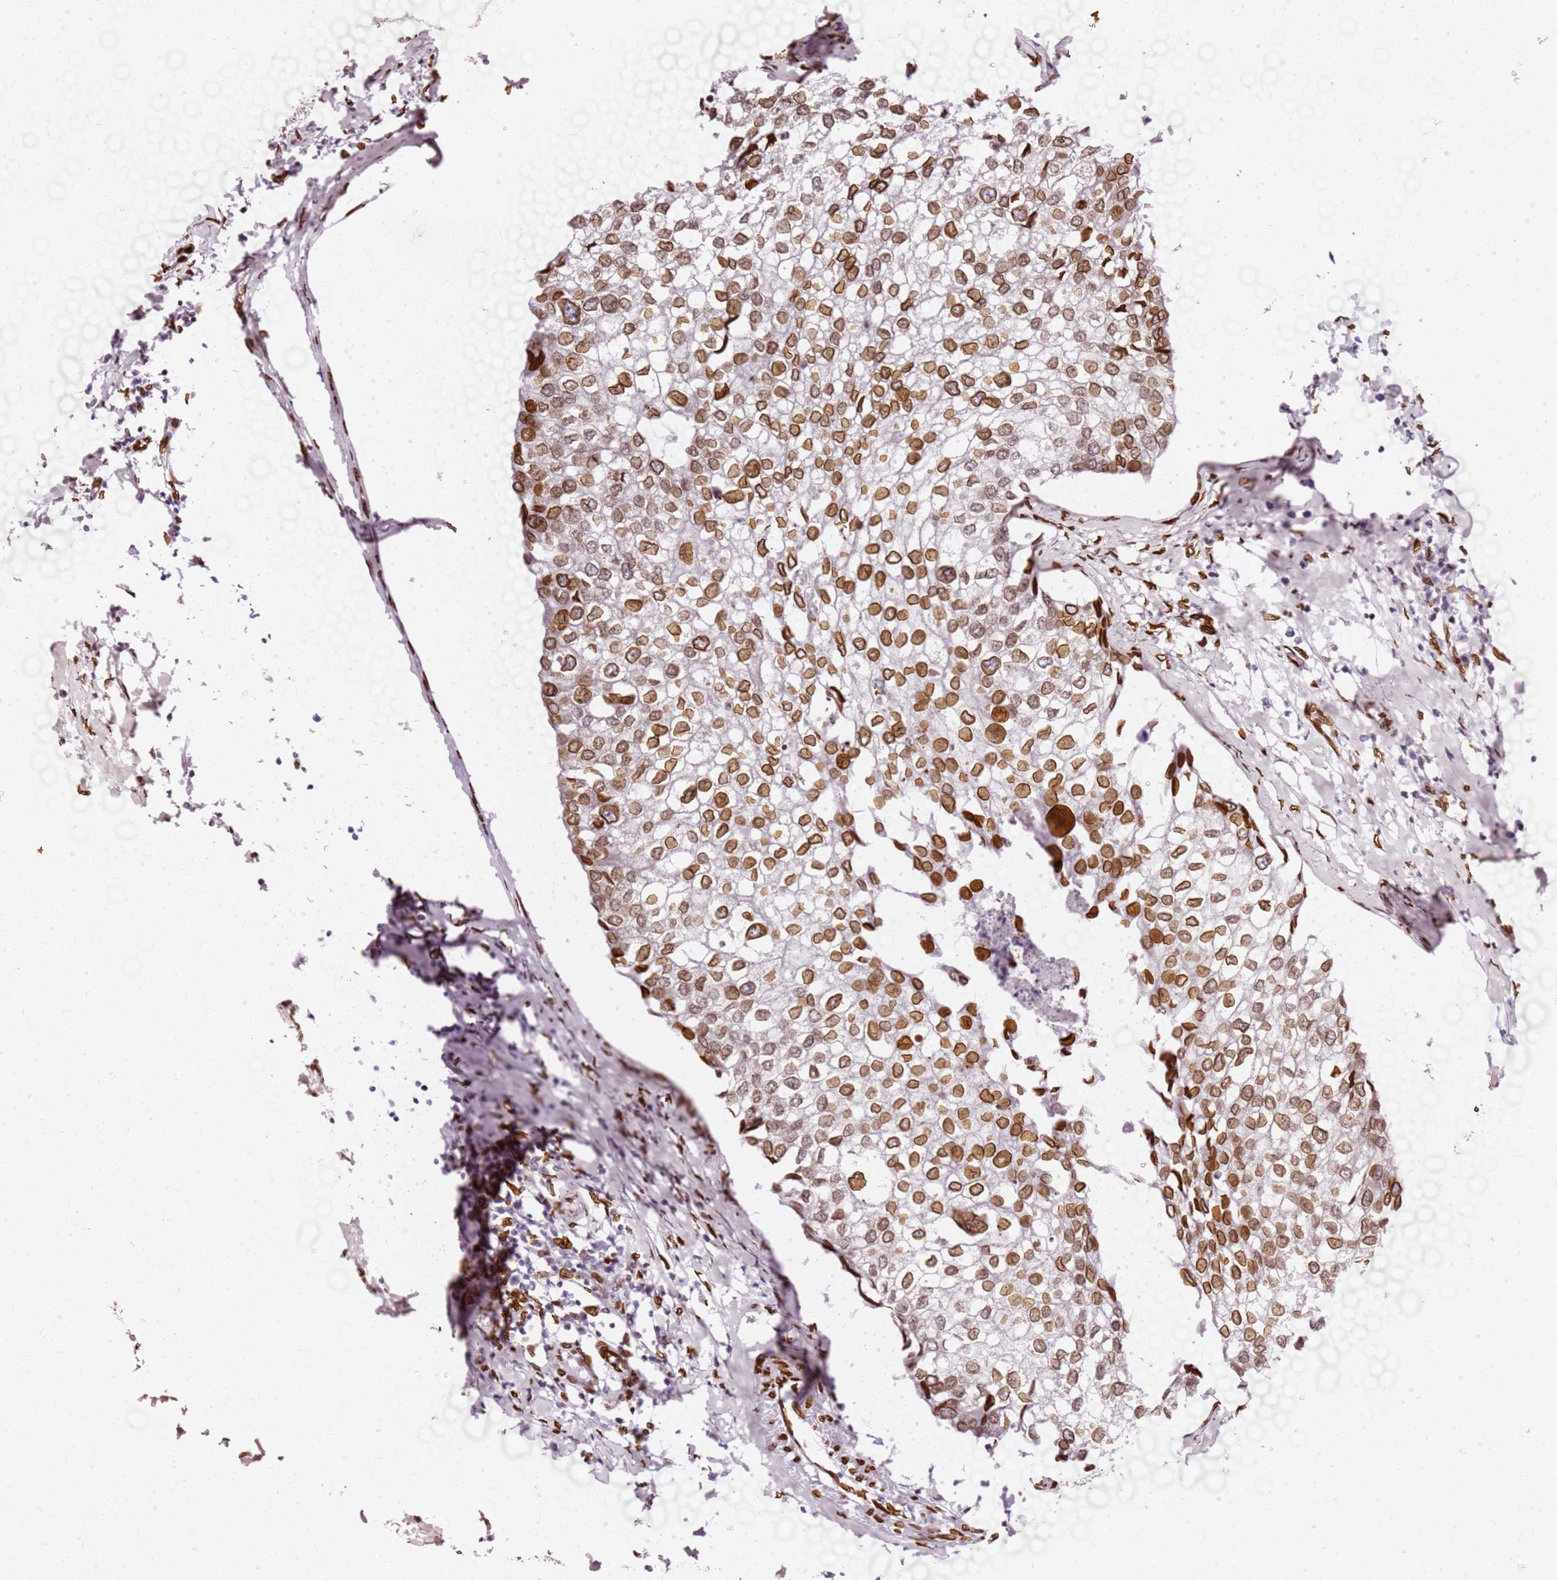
{"staining": {"intensity": "strong", "quantity": ">75%", "location": "cytoplasmic/membranous,nuclear"}, "tissue": "urothelial cancer", "cell_type": "Tumor cells", "image_type": "cancer", "snomed": [{"axis": "morphology", "description": "Urothelial carcinoma, High grade"}, {"axis": "topography", "description": "Urinary bladder"}], "caption": "High-magnification brightfield microscopy of urothelial cancer stained with DAB (3,3'-diaminobenzidine) (brown) and counterstained with hematoxylin (blue). tumor cells exhibit strong cytoplasmic/membranous and nuclear positivity is identified in about>75% of cells.", "gene": "C6orf141", "patient": {"sex": "male", "age": 64}}